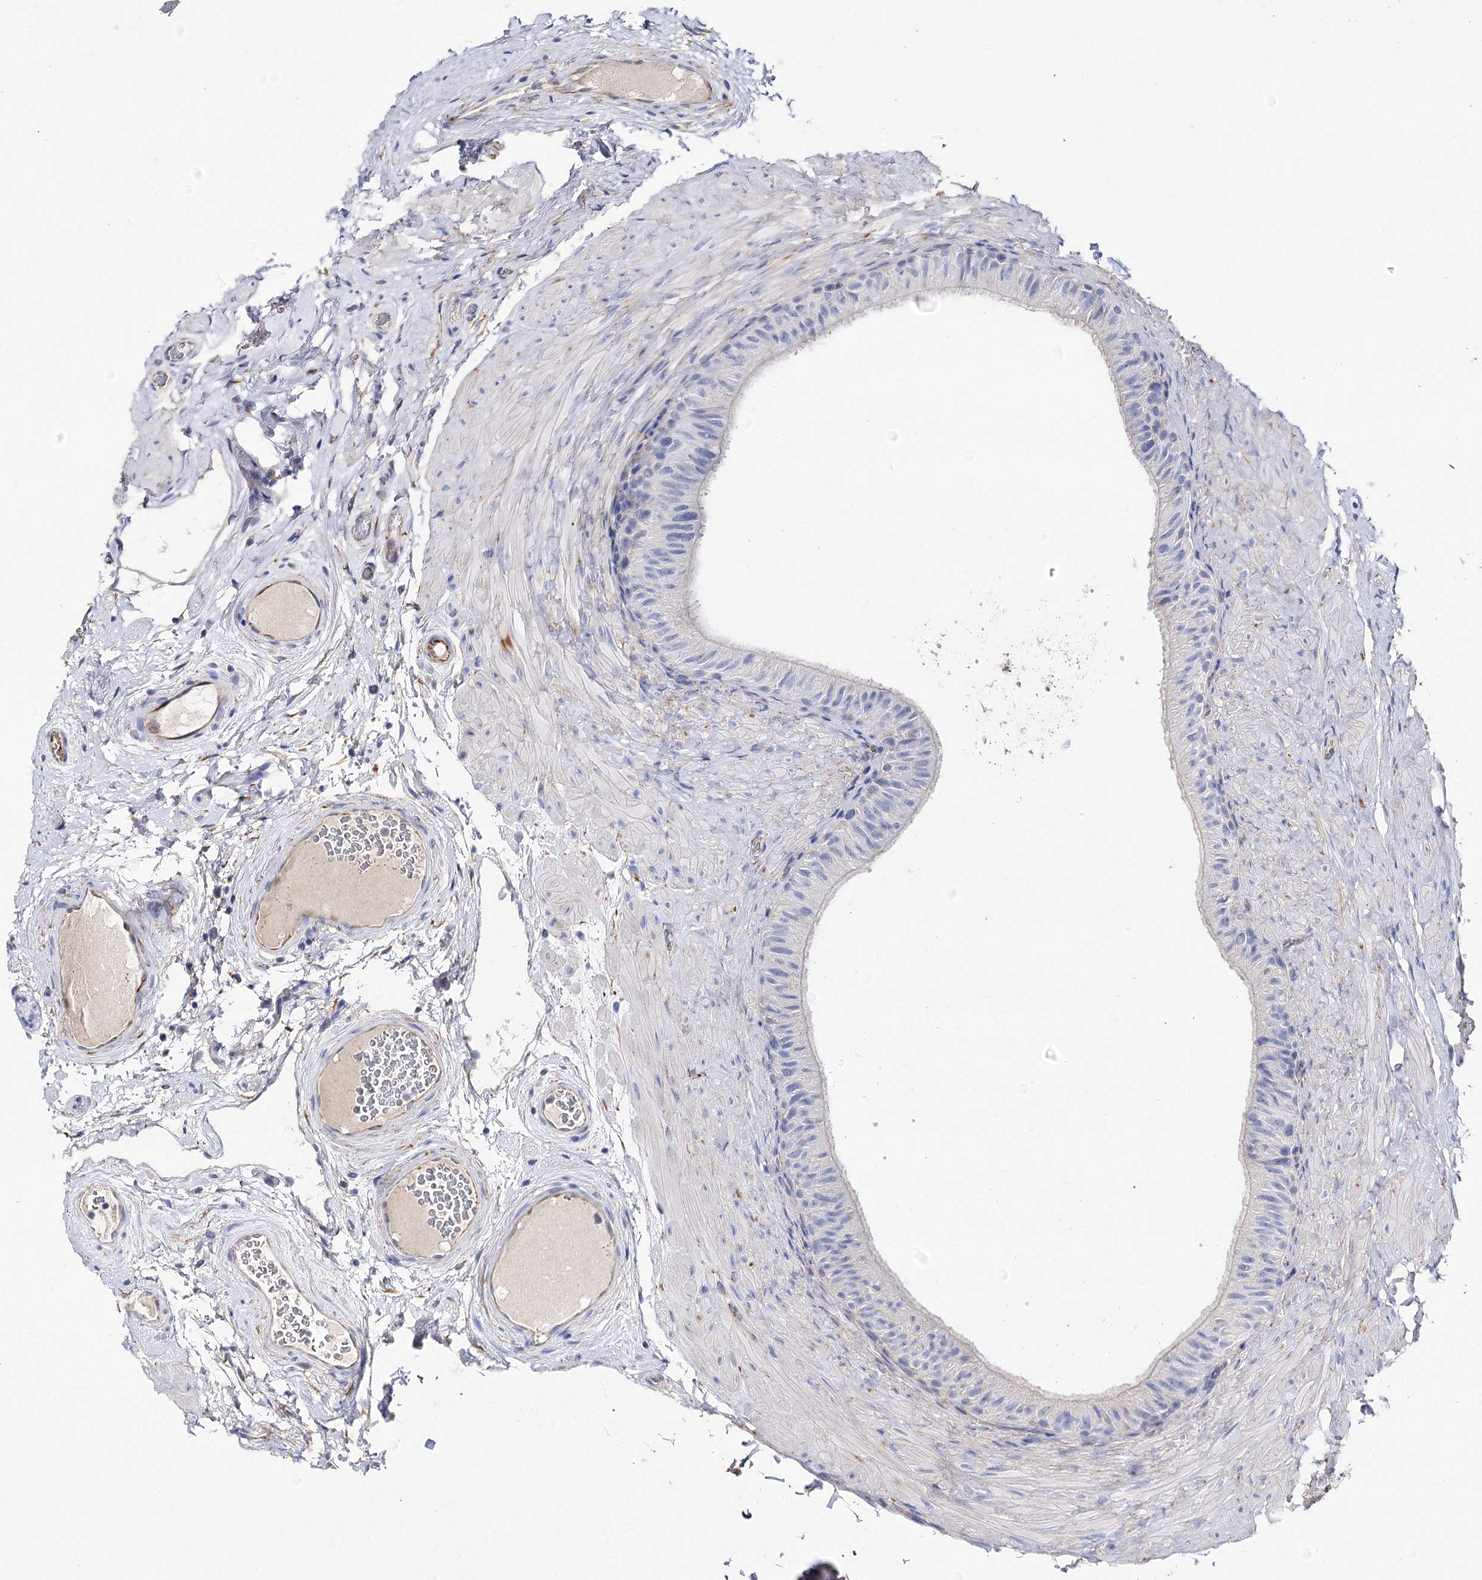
{"staining": {"intensity": "negative", "quantity": "none", "location": "none"}, "tissue": "epididymis", "cell_type": "Glandular cells", "image_type": "normal", "snomed": [{"axis": "morphology", "description": "Normal tissue, NOS"}, {"axis": "topography", "description": "Epididymis"}], "caption": "Immunohistochemical staining of unremarkable epididymis exhibits no significant positivity in glandular cells.", "gene": "EPYC", "patient": {"sex": "male", "age": 49}}